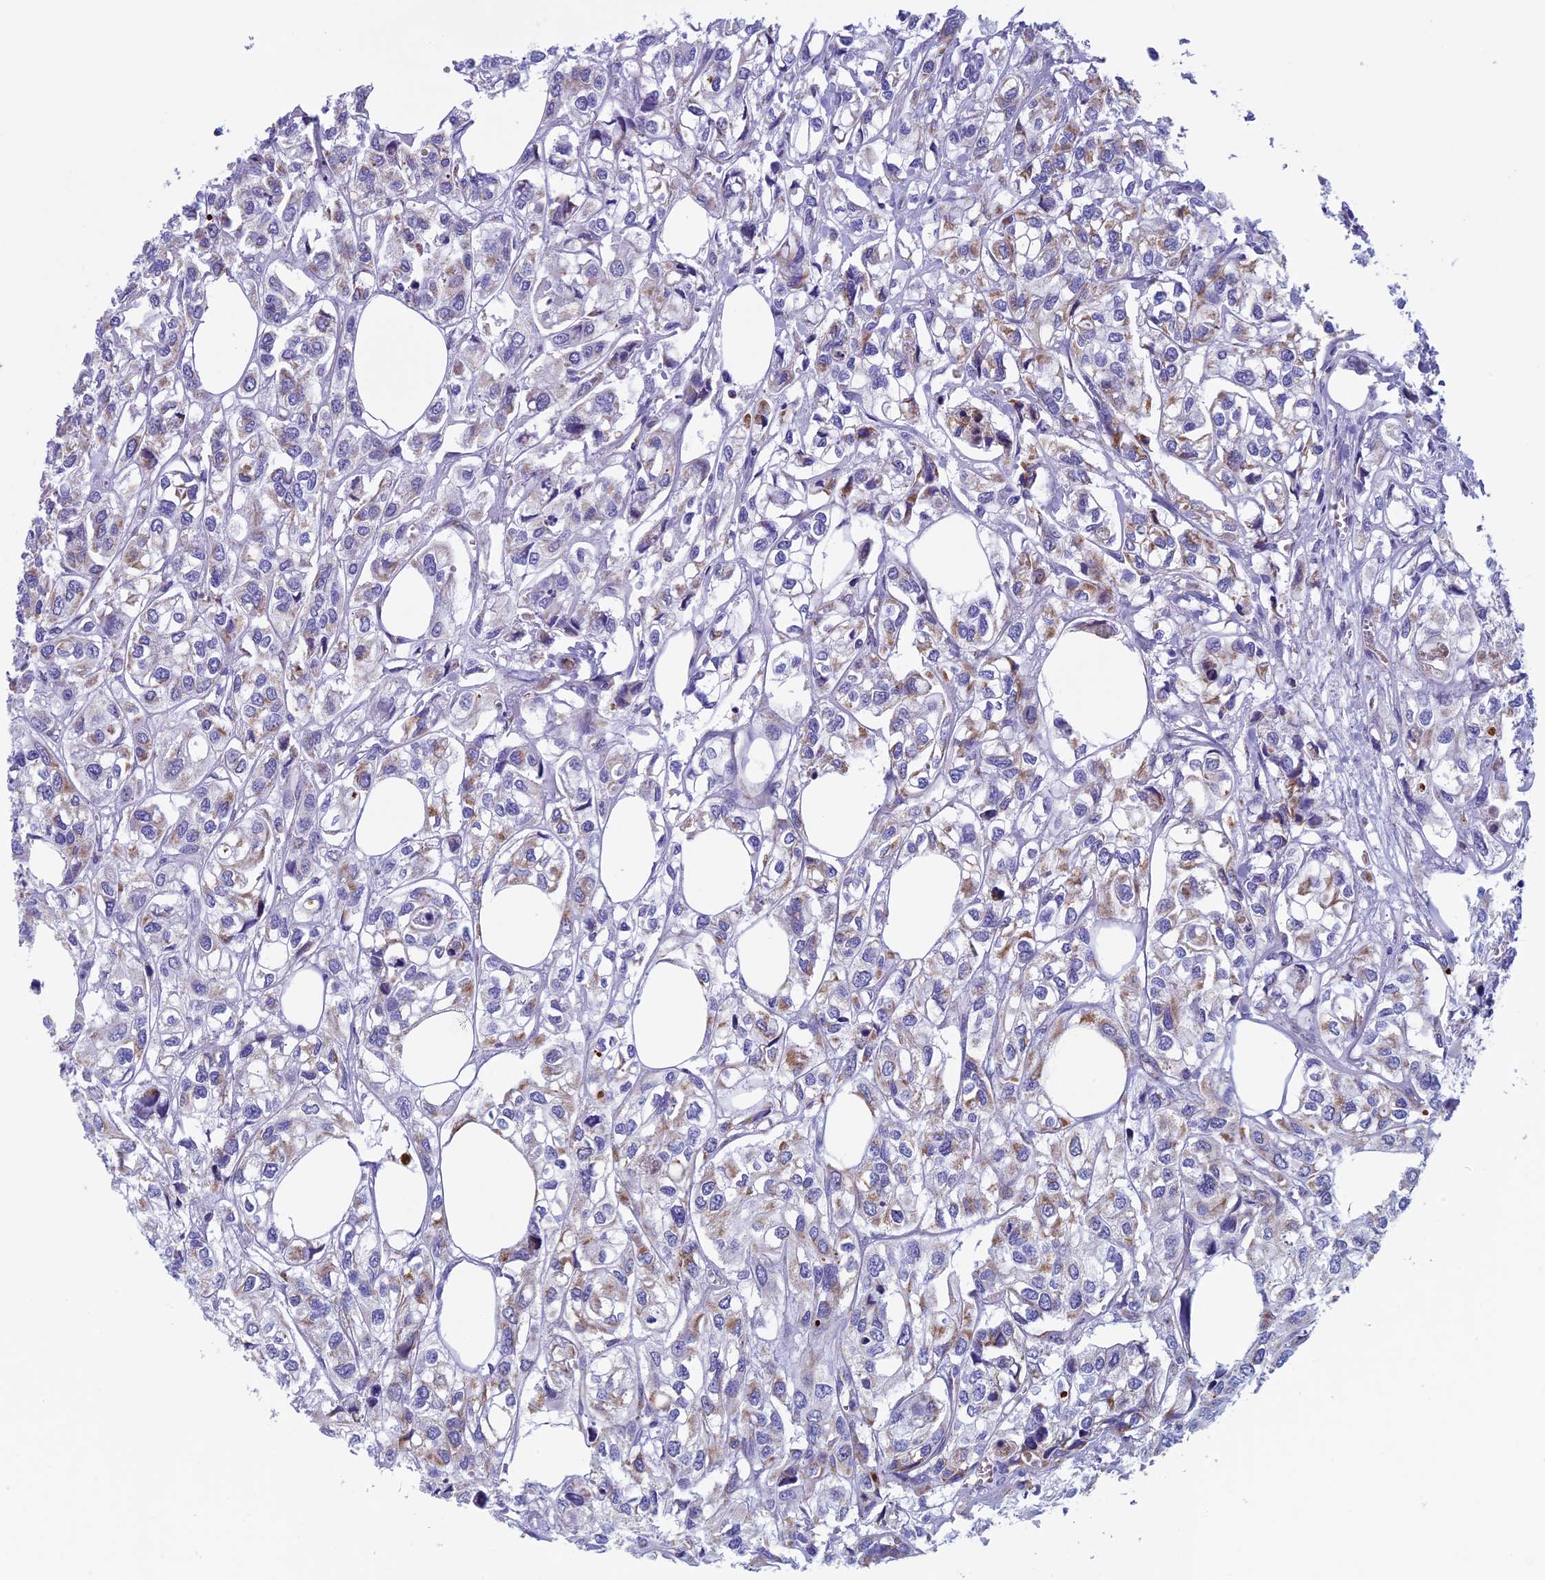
{"staining": {"intensity": "weak", "quantity": "25%-75%", "location": "cytoplasmic/membranous"}, "tissue": "urothelial cancer", "cell_type": "Tumor cells", "image_type": "cancer", "snomed": [{"axis": "morphology", "description": "Urothelial carcinoma, High grade"}, {"axis": "topography", "description": "Urinary bladder"}], "caption": "This image demonstrates IHC staining of urothelial cancer, with low weak cytoplasmic/membranous positivity in approximately 25%-75% of tumor cells.", "gene": "NDUFB9", "patient": {"sex": "male", "age": 67}}